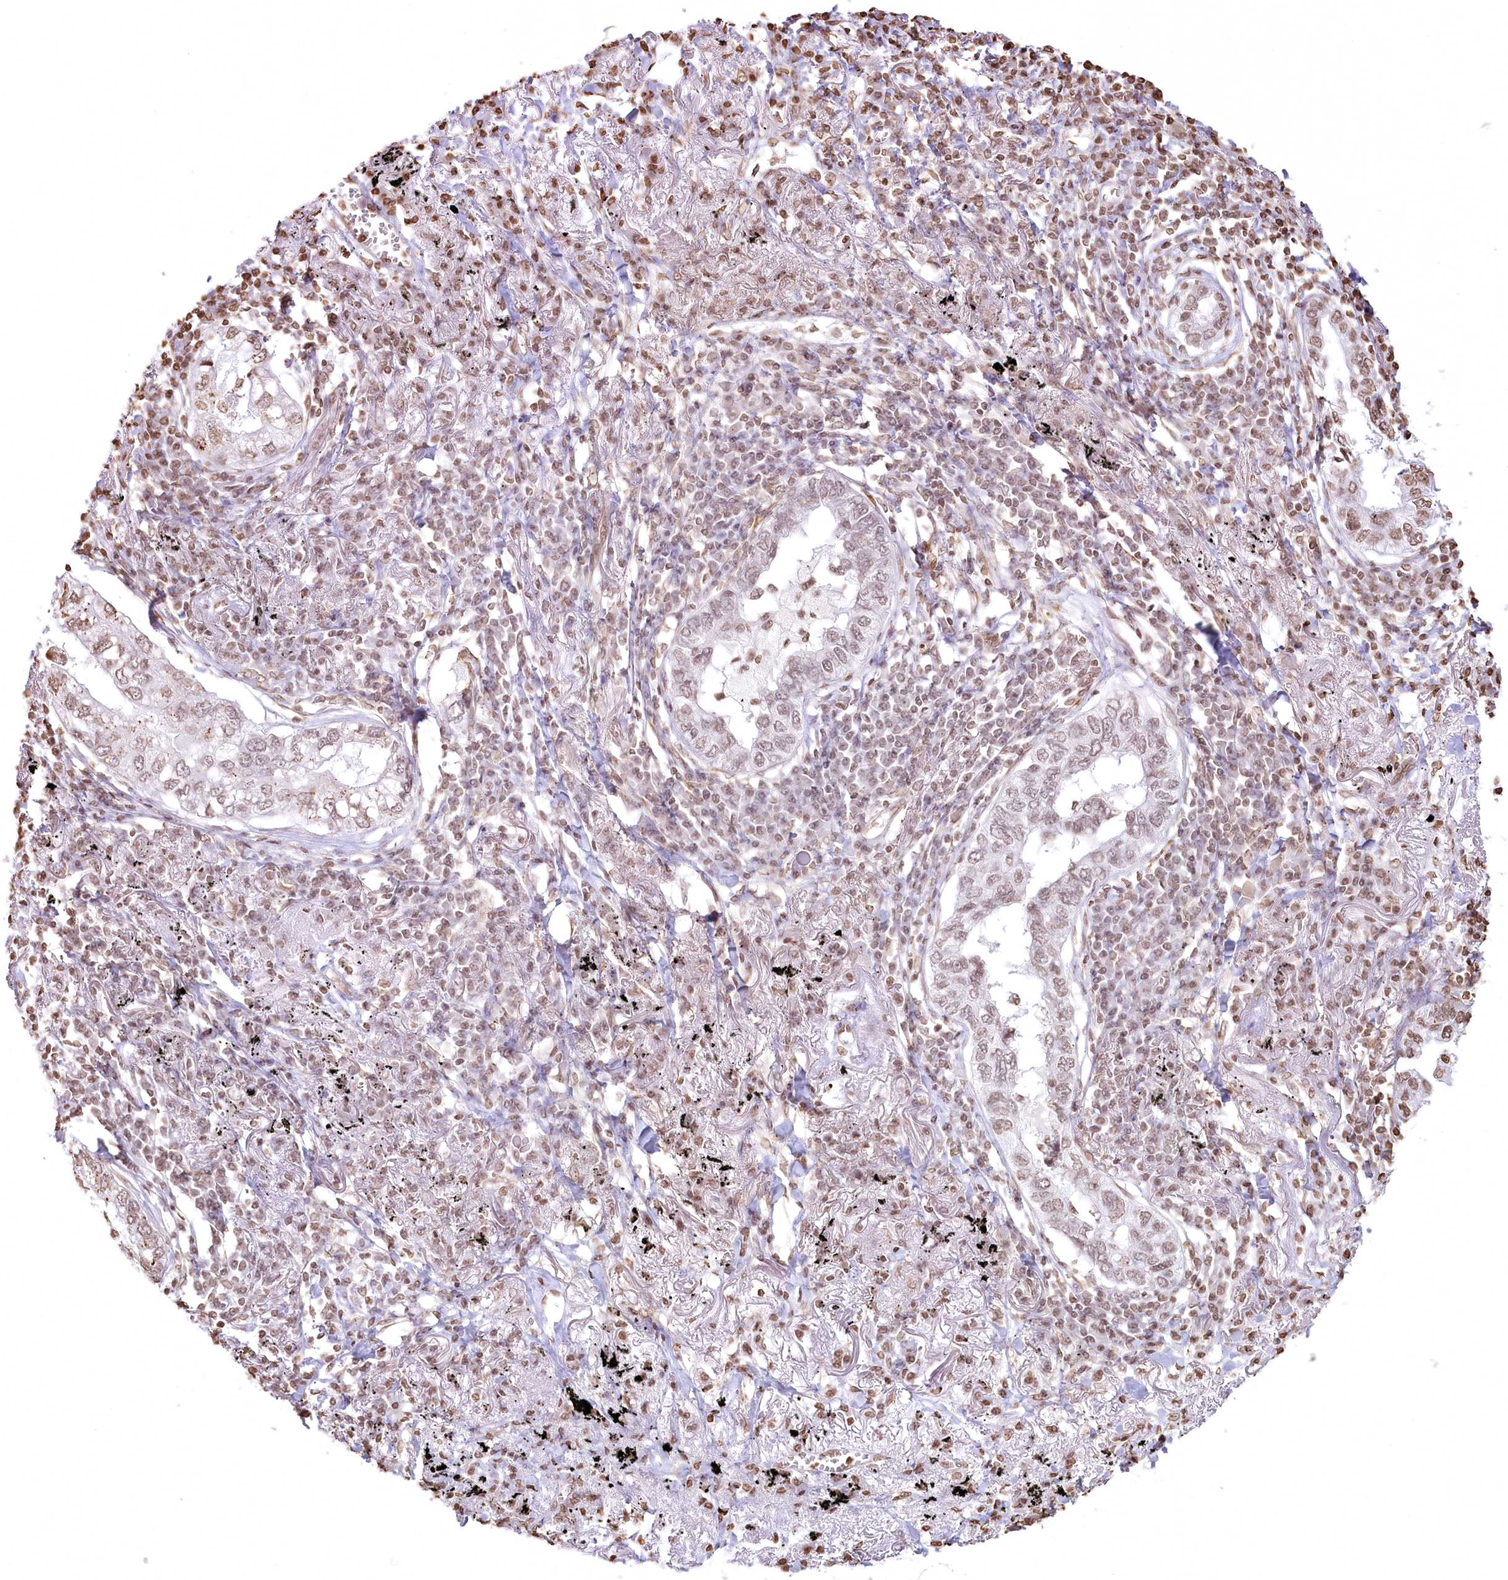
{"staining": {"intensity": "weak", "quantity": ">75%", "location": "nuclear"}, "tissue": "lung cancer", "cell_type": "Tumor cells", "image_type": "cancer", "snomed": [{"axis": "morphology", "description": "Adenocarcinoma, NOS"}, {"axis": "topography", "description": "Lung"}], "caption": "Immunohistochemistry of adenocarcinoma (lung) demonstrates low levels of weak nuclear expression in about >75% of tumor cells. (Brightfield microscopy of DAB IHC at high magnification).", "gene": "FAM13A", "patient": {"sex": "male", "age": 65}}